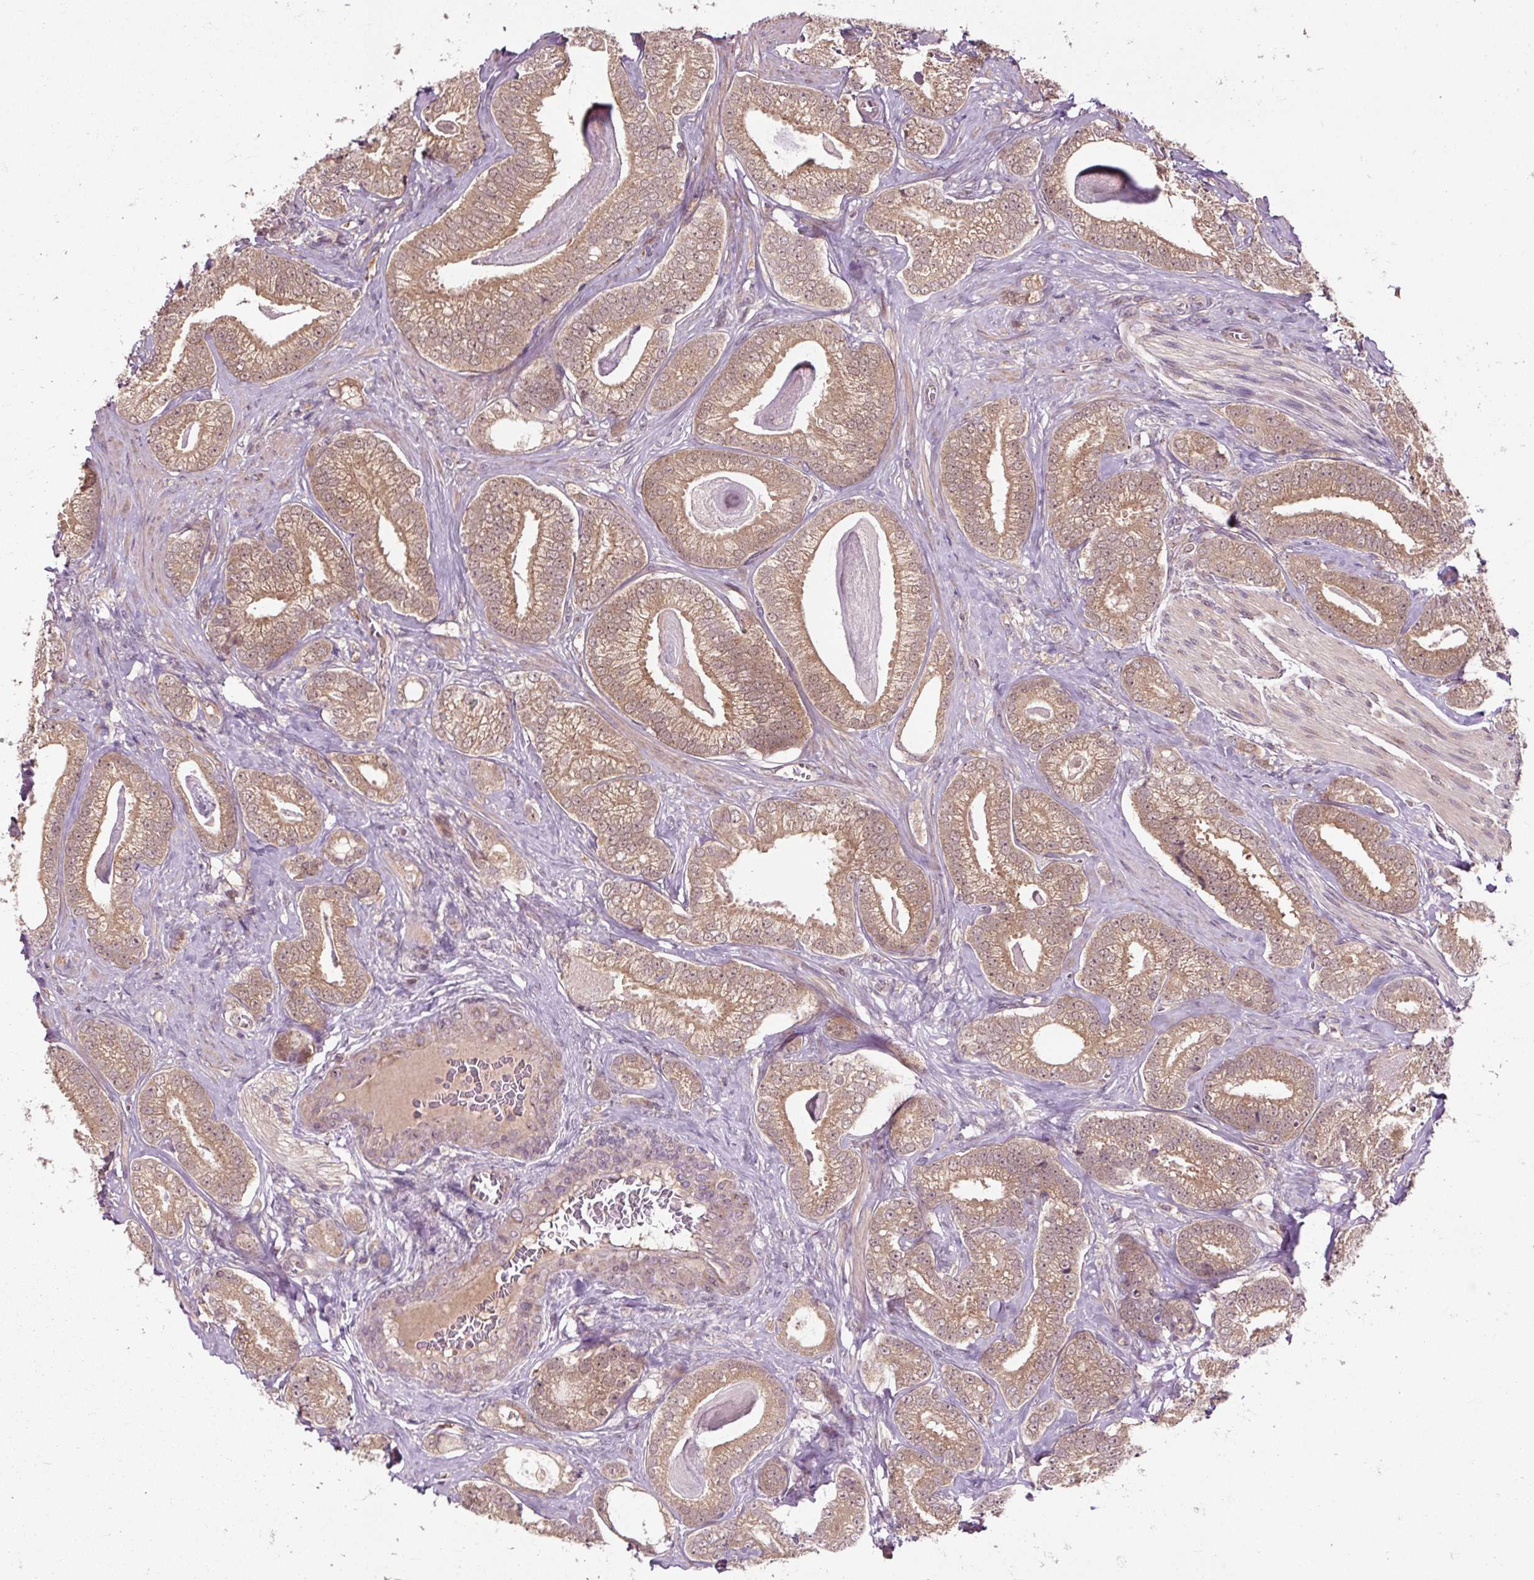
{"staining": {"intensity": "moderate", "quantity": ">75%", "location": "cytoplasmic/membranous"}, "tissue": "prostate cancer", "cell_type": "Tumor cells", "image_type": "cancer", "snomed": [{"axis": "morphology", "description": "Adenocarcinoma, Low grade"}, {"axis": "topography", "description": "Prostate"}], "caption": "Protein staining of prostate cancer (adenocarcinoma (low-grade)) tissue displays moderate cytoplasmic/membranous staining in about >75% of tumor cells.", "gene": "MMS19", "patient": {"sex": "male", "age": 63}}